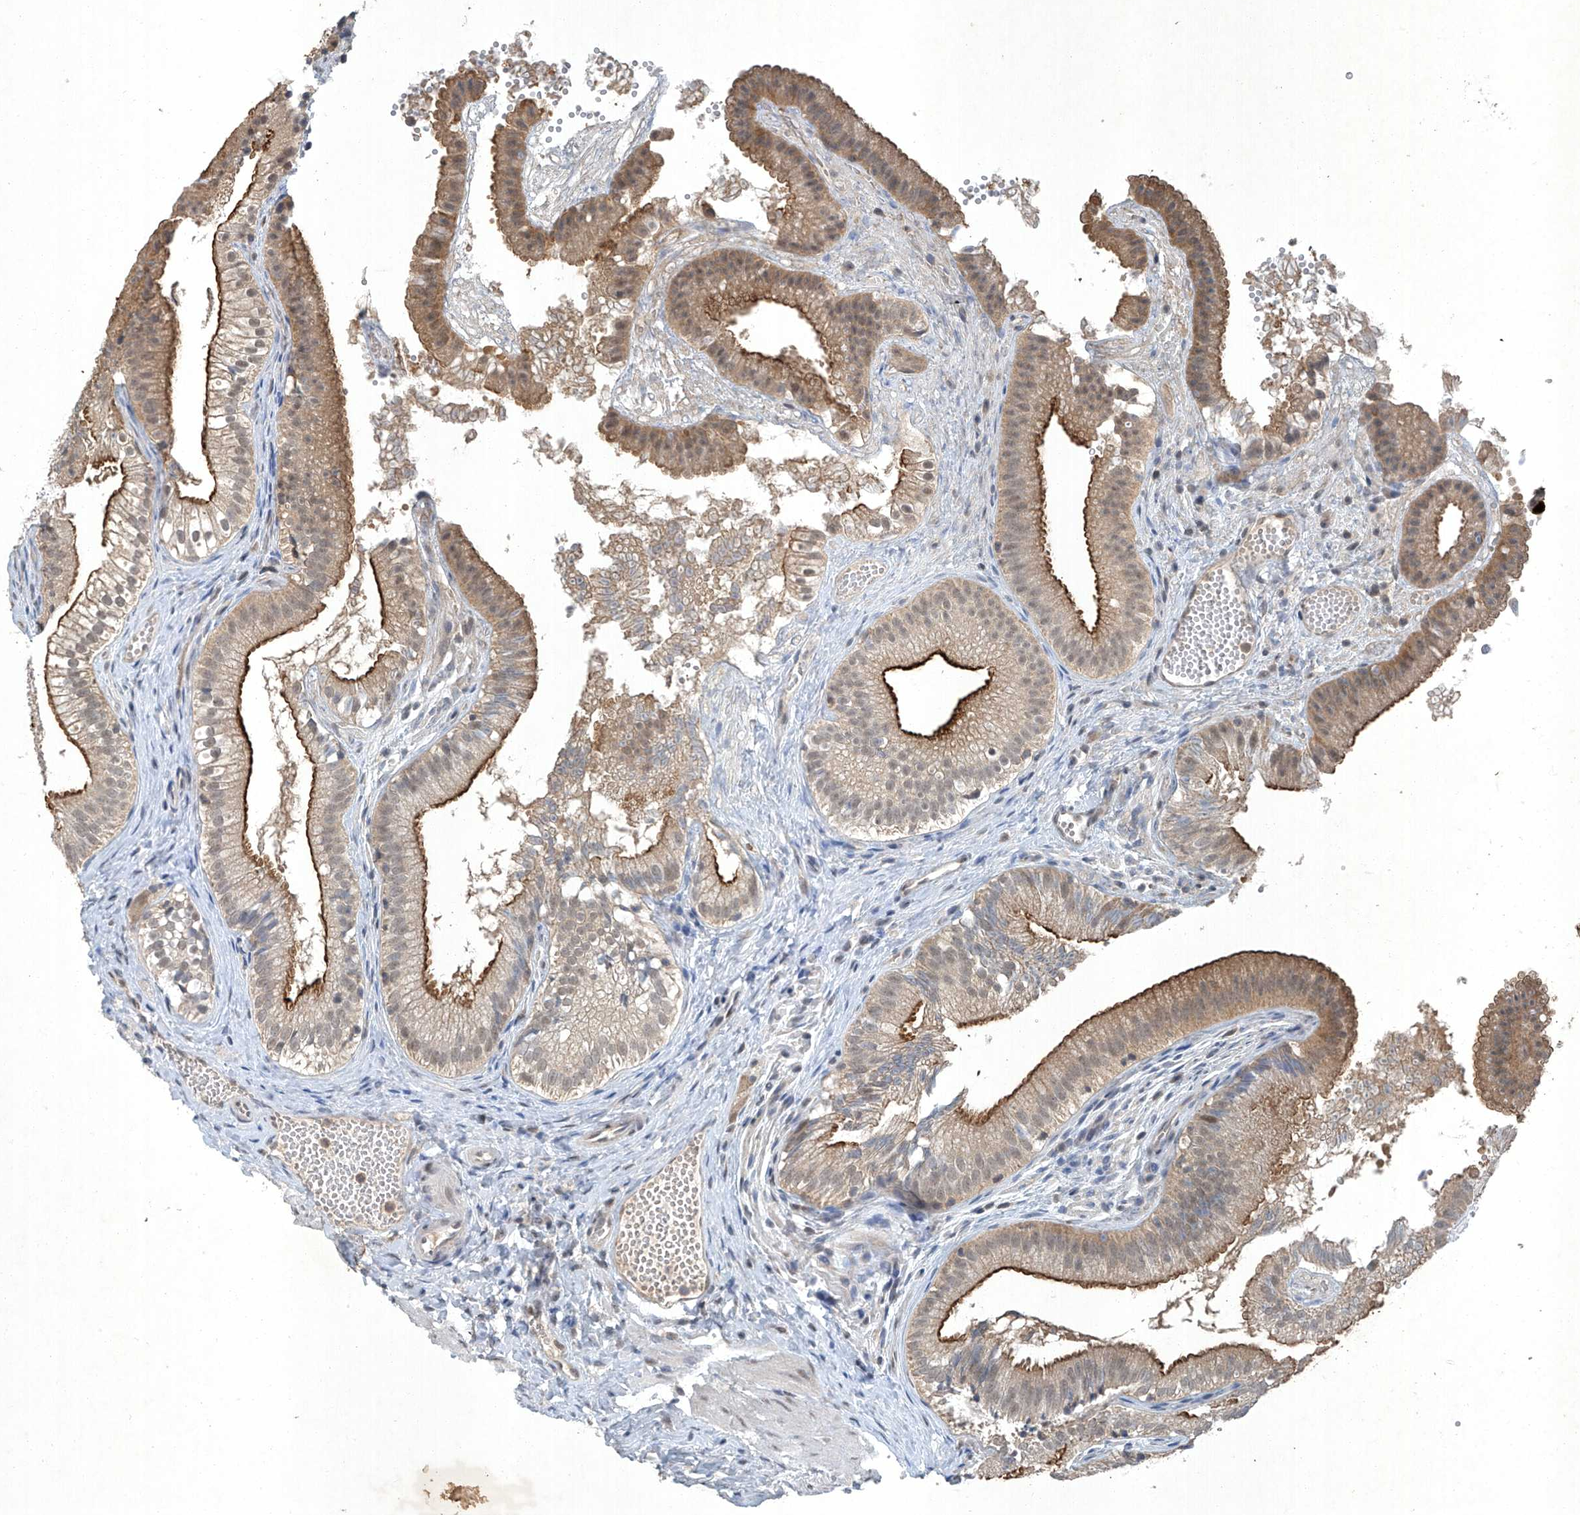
{"staining": {"intensity": "moderate", "quantity": "25%-75%", "location": "cytoplasmic/membranous"}, "tissue": "gallbladder", "cell_type": "Glandular cells", "image_type": "normal", "snomed": [{"axis": "morphology", "description": "Normal tissue, NOS"}, {"axis": "topography", "description": "Gallbladder"}], "caption": "Protein staining of benign gallbladder exhibits moderate cytoplasmic/membranous positivity in about 25%-75% of glandular cells. (Stains: DAB (3,3'-diaminobenzidine) in brown, nuclei in blue, Microscopy: brightfield microscopy at high magnification).", "gene": "TAF8", "patient": {"sex": "female", "age": 30}}